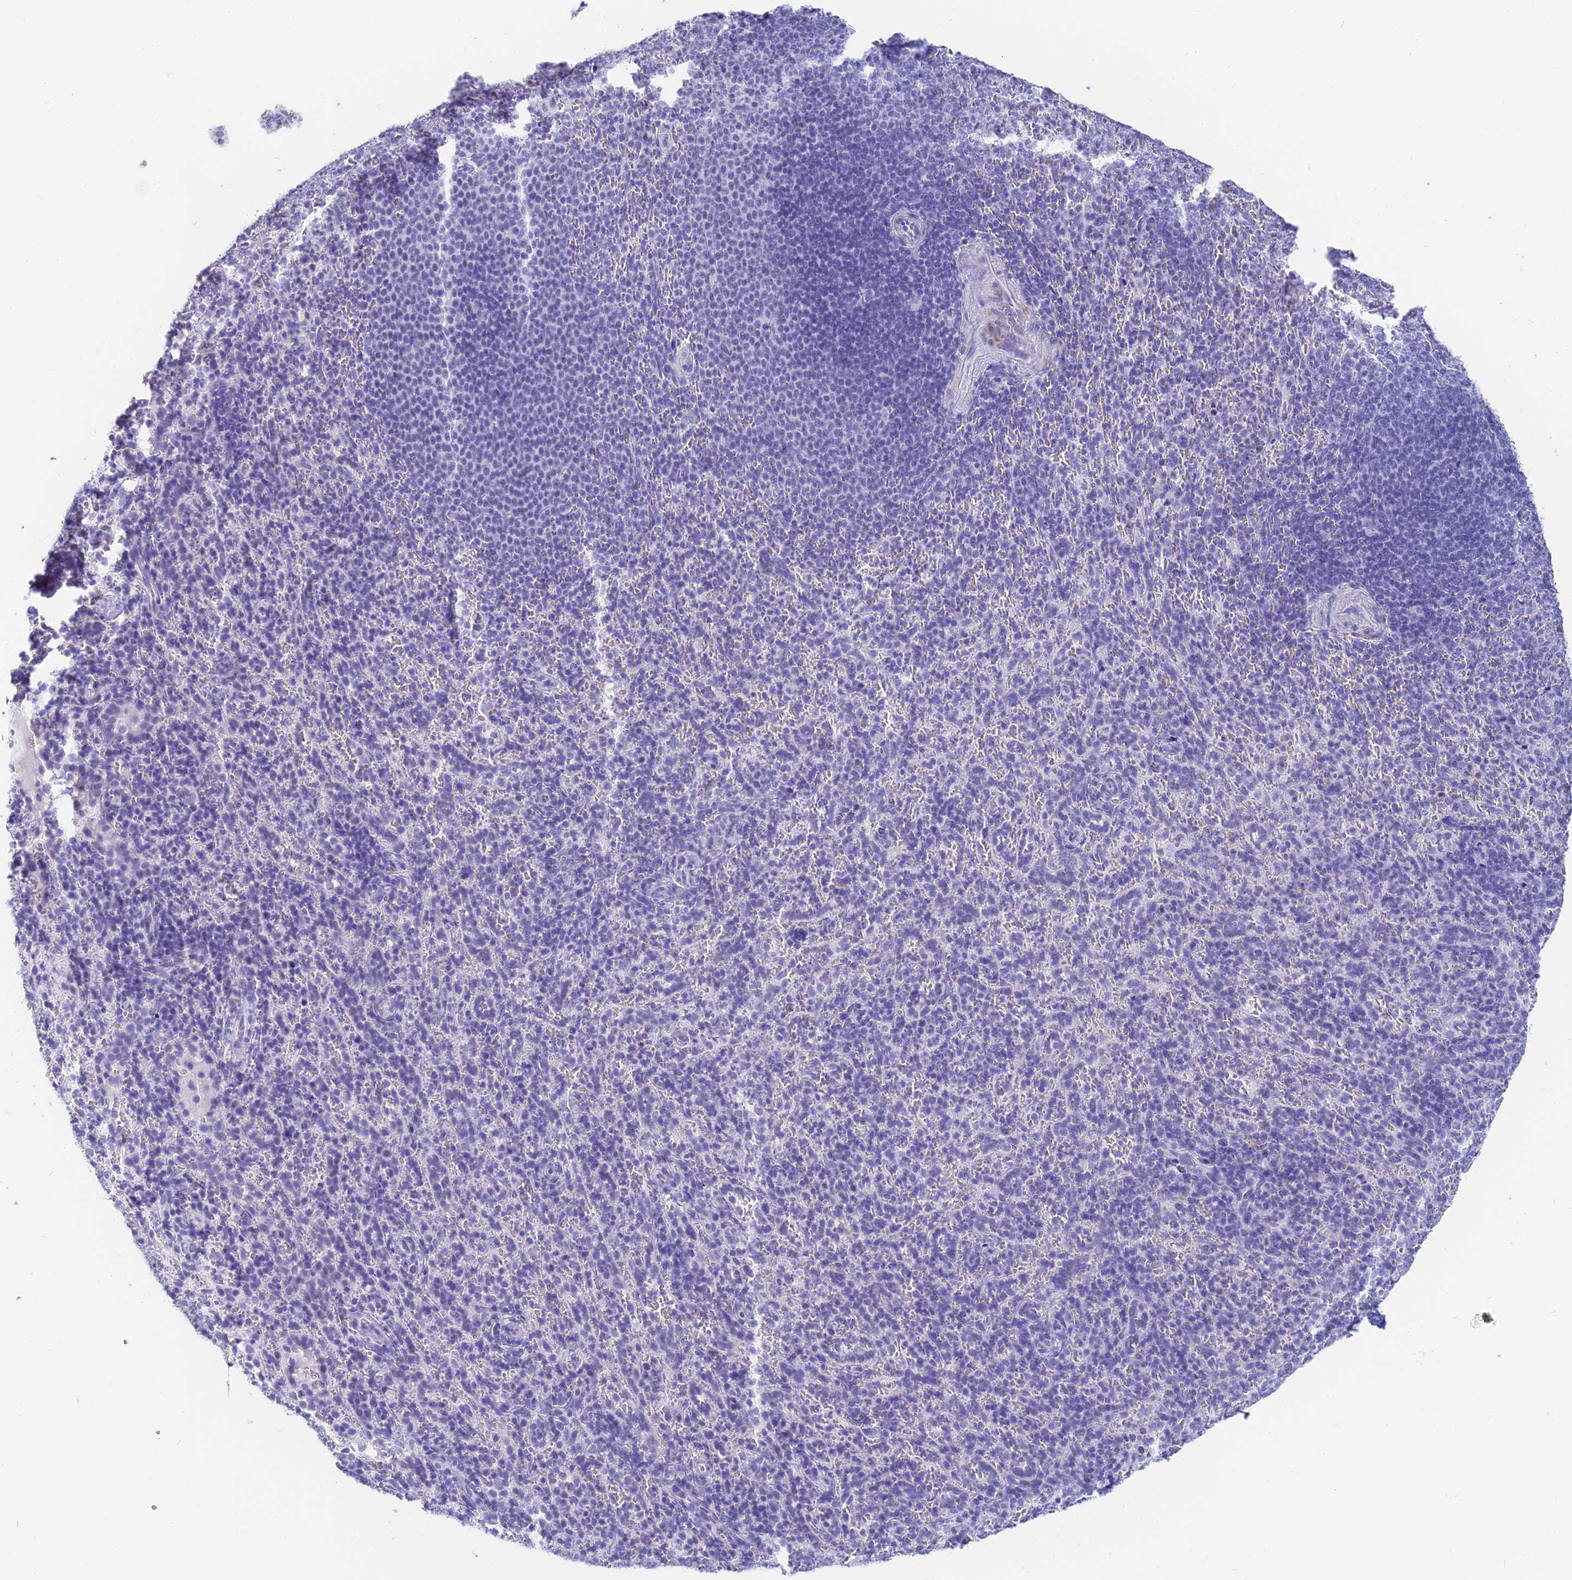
{"staining": {"intensity": "negative", "quantity": "none", "location": "none"}, "tissue": "spleen", "cell_type": "Cells in red pulp", "image_type": "normal", "snomed": [{"axis": "morphology", "description": "Normal tissue, NOS"}, {"axis": "topography", "description": "Spleen"}], "caption": "The immunohistochemistry (IHC) image has no significant positivity in cells in red pulp of spleen.", "gene": "SLC36A2", "patient": {"sex": "female", "age": 21}}